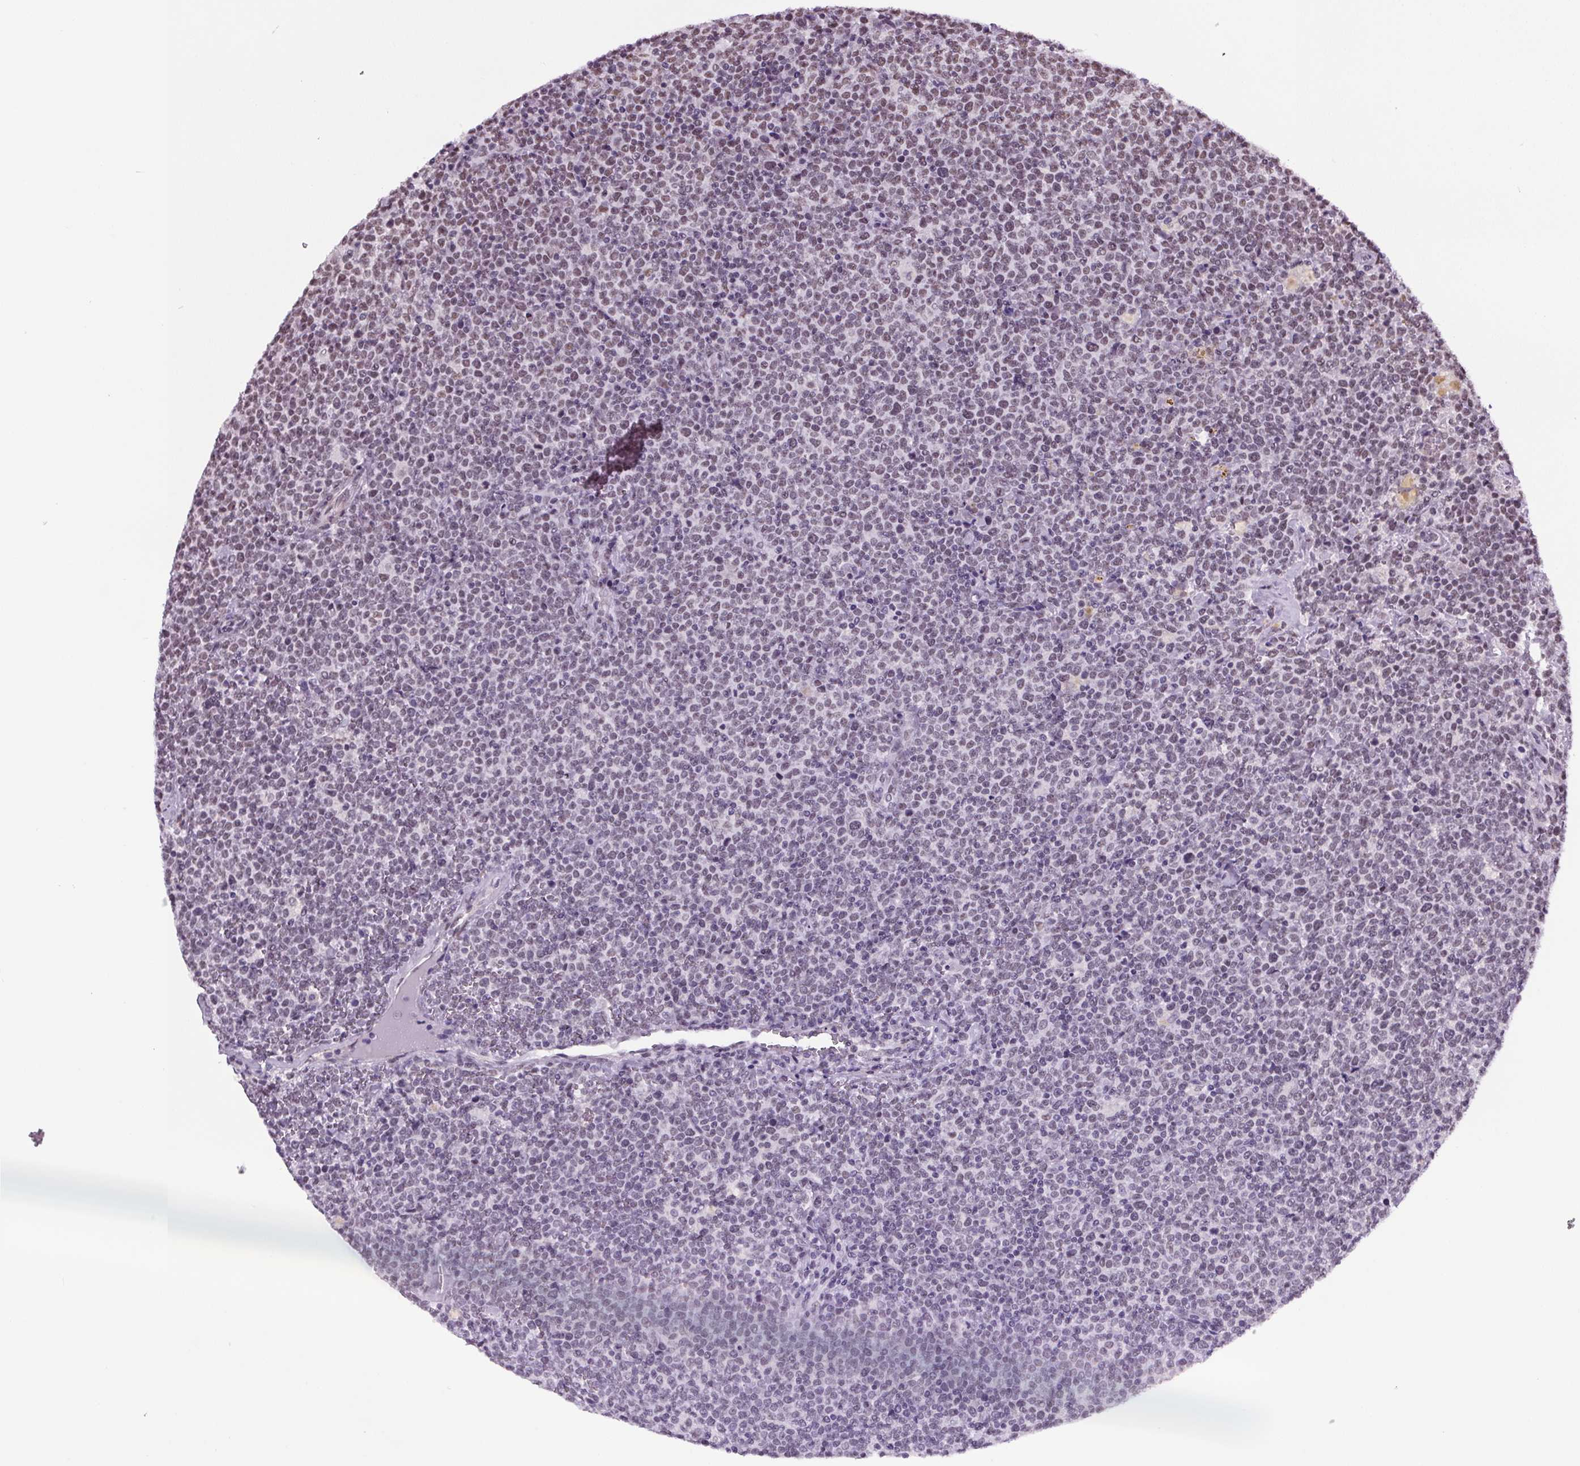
{"staining": {"intensity": "weak", "quantity": "25%-75%", "location": "nuclear"}, "tissue": "lymphoma", "cell_type": "Tumor cells", "image_type": "cancer", "snomed": [{"axis": "morphology", "description": "Malignant lymphoma, non-Hodgkin's type, High grade"}, {"axis": "topography", "description": "Lymph node"}], "caption": "This image demonstrates high-grade malignant lymphoma, non-Hodgkin's type stained with immunohistochemistry to label a protein in brown. The nuclear of tumor cells show weak positivity for the protein. Nuclei are counter-stained blue.", "gene": "GP6", "patient": {"sex": "male", "age": 61}}